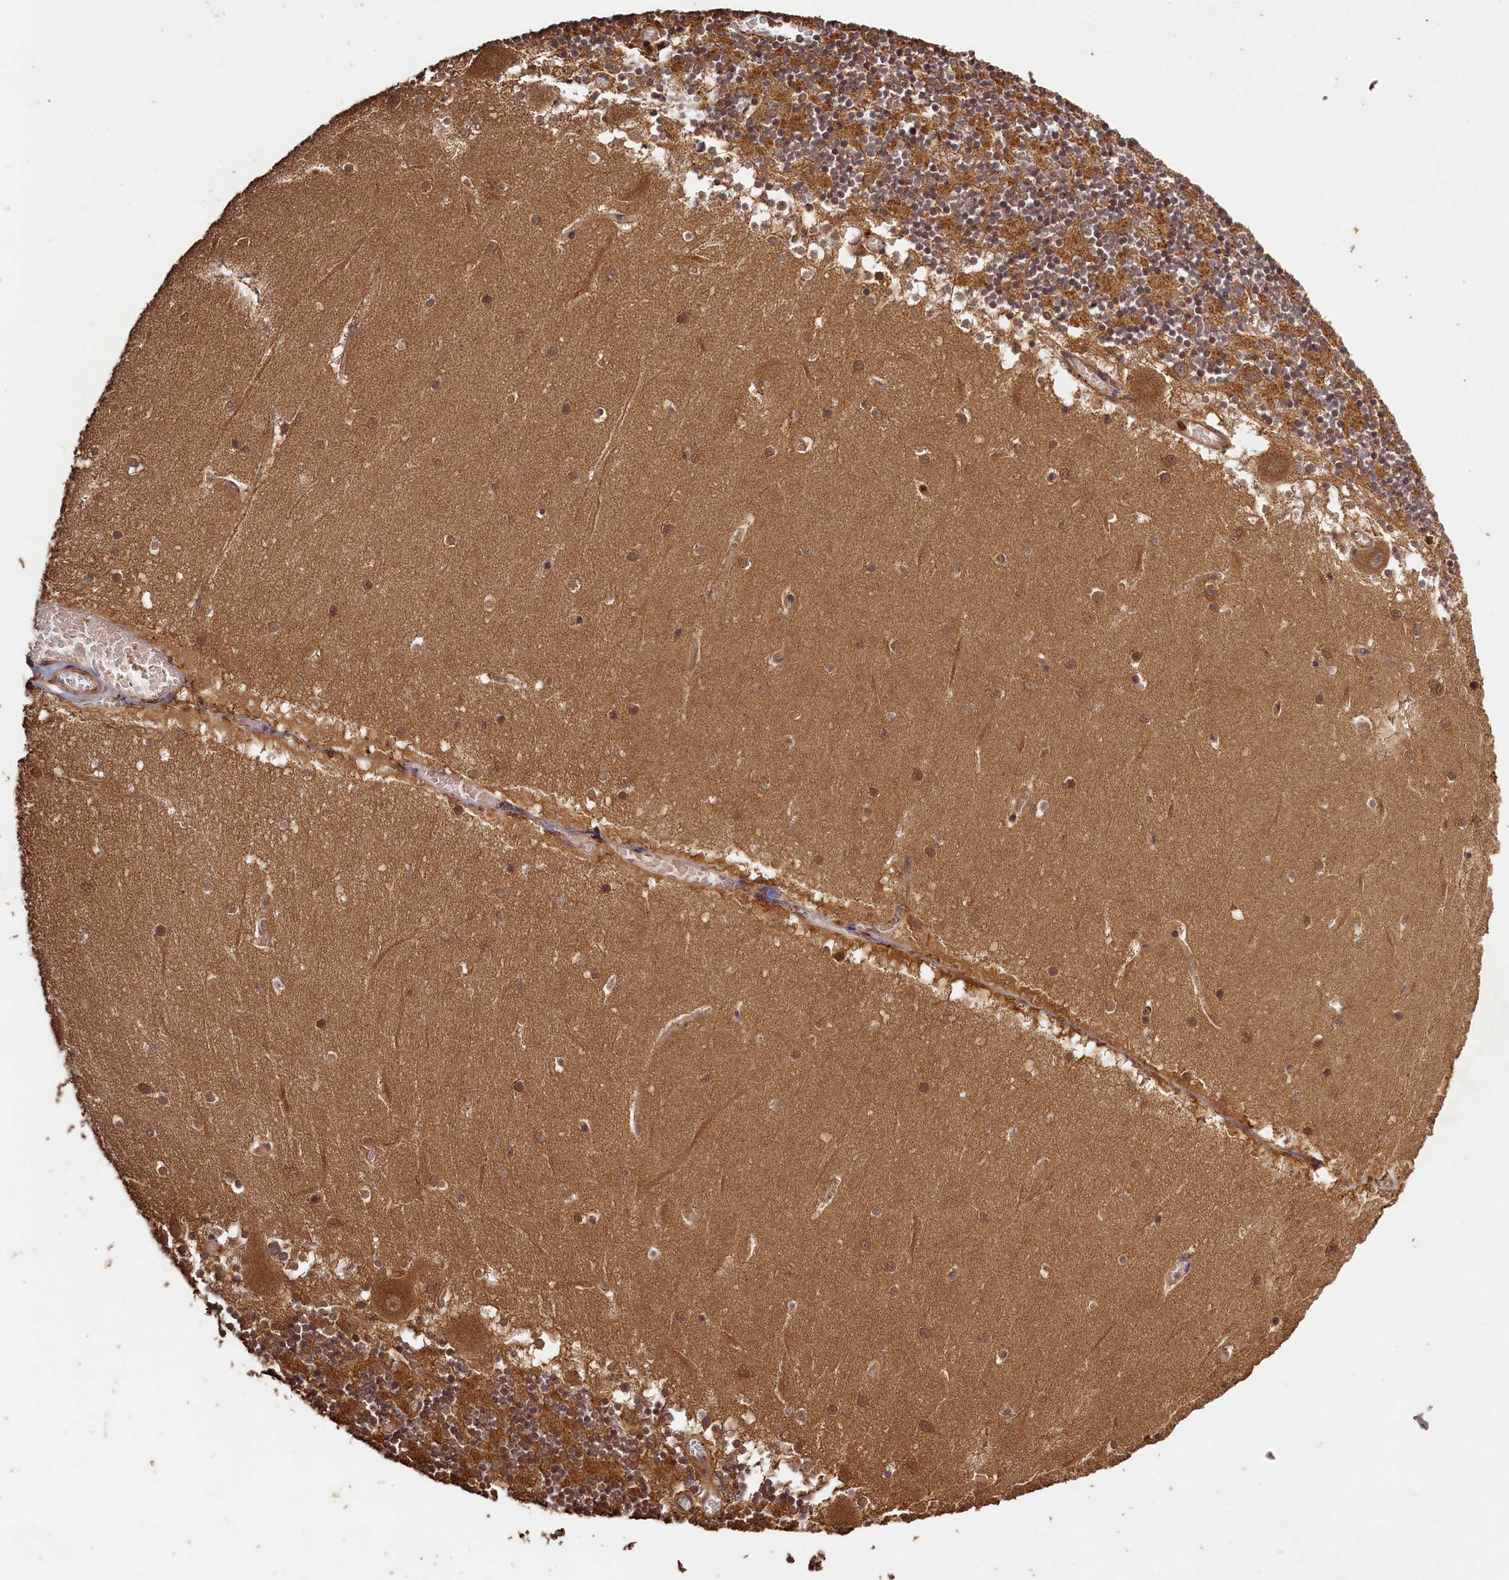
{"staining": {"intensity": "strong", "quantity": "25%-75%", "location": "cytoplasmic/membranous"}, "tissue": "cerebellum", "cell_type": "Cells in granular layer", "image_type": "normal", "snomed": [{"axis": "morphology", "description": "Normal tissue, NOS"}, {"axis": "topography", "description": "Cerebellum"}], "caption": "Cells in granular layer exhibit high levels of strong cytoplasmic/membranous positivity in about 25%-75% of cells in unremarkable cerebellum.", "gene": "SNX33", "patient": {"sex": "female", "age": 28}}